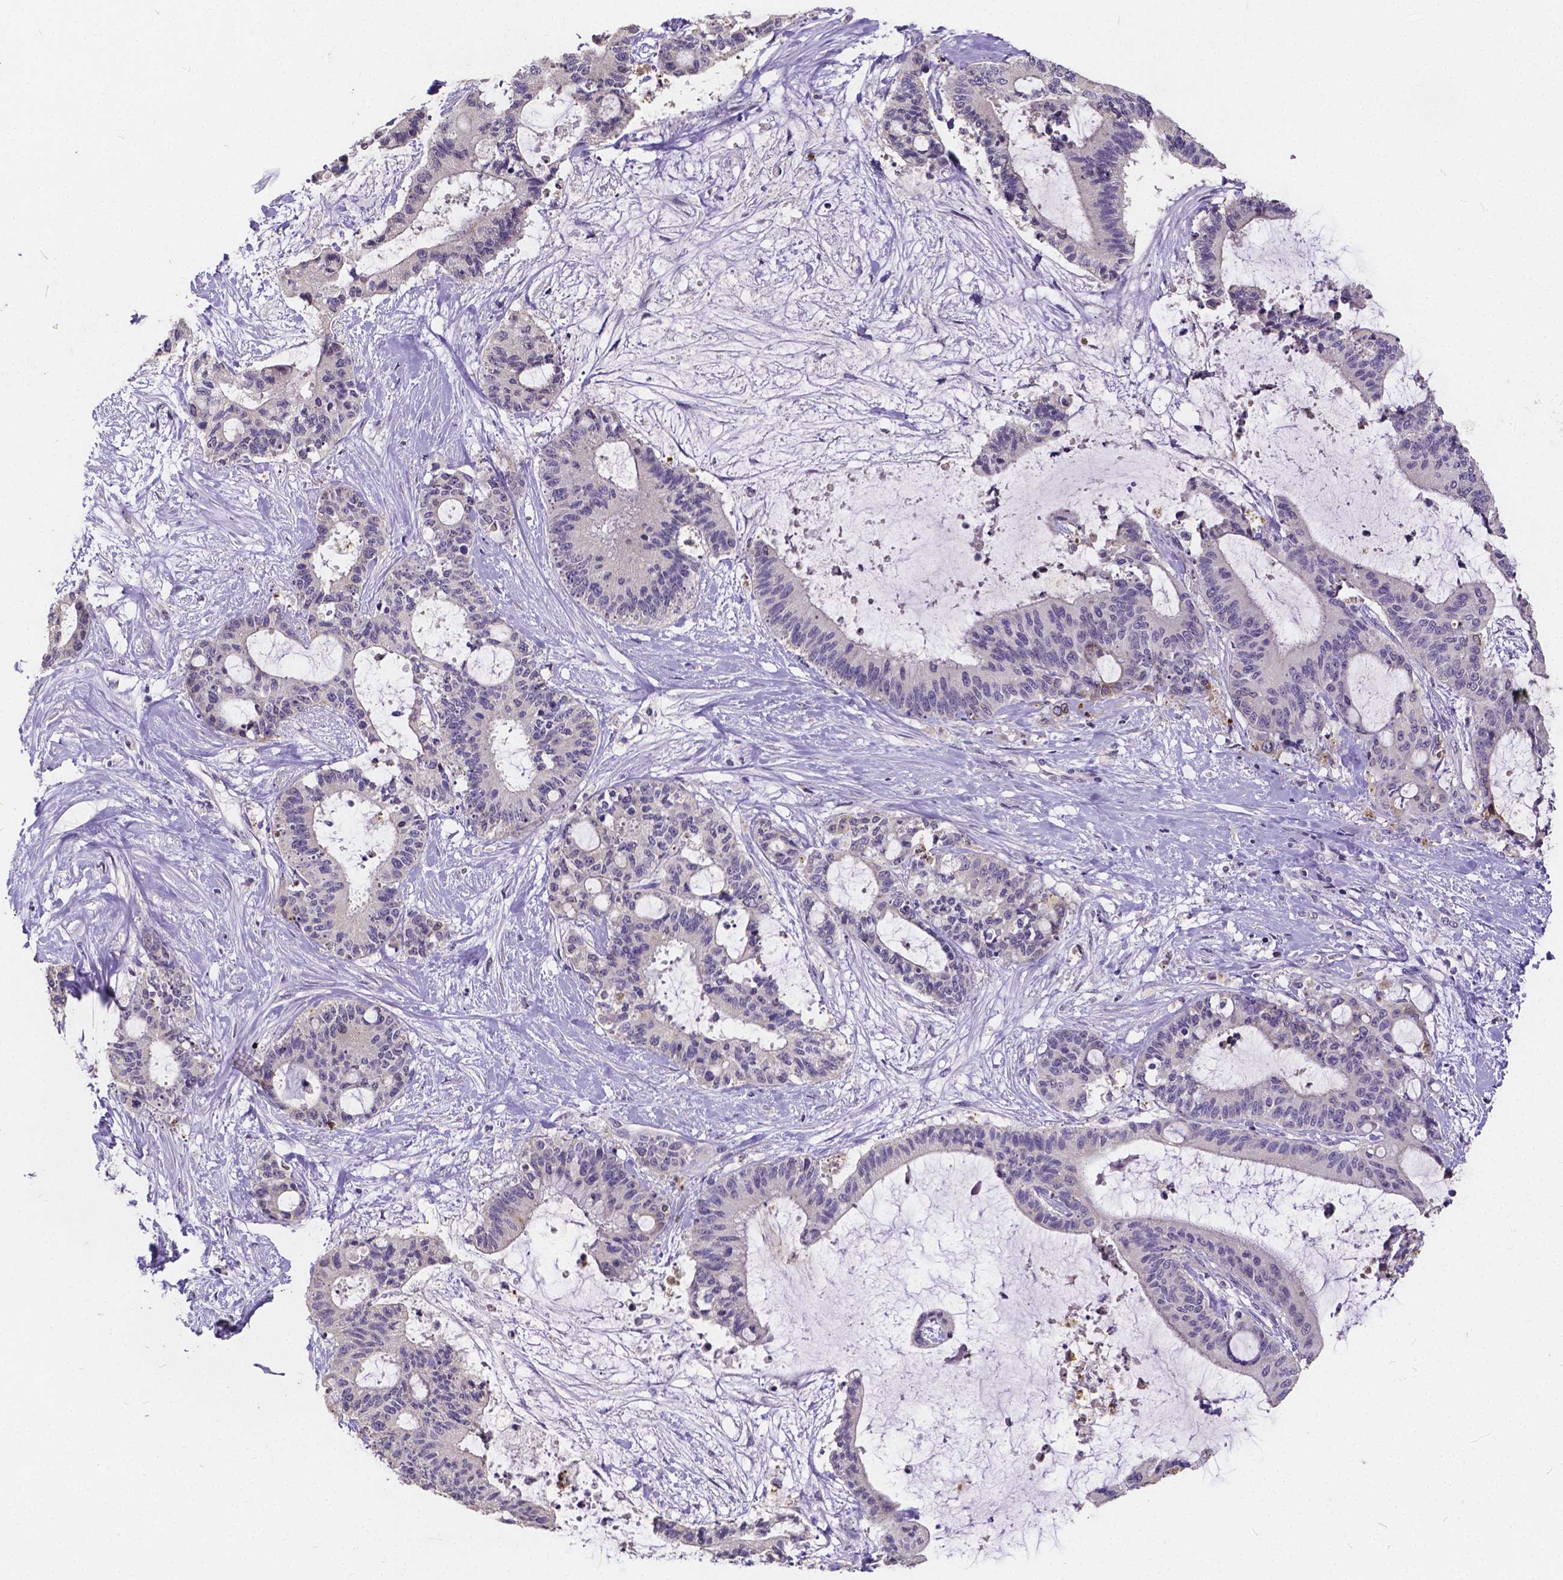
{"staining": {"intensity": "negative", "quantity": "none", "location": "none"}, "tissue": "liver cancer", "cell_type": "Tumor cells", "image_type": "cancer", "snomed": [{"axis": "morphology", "description": "Cholangiocarcinoma"}, {"axis": "topography", "description": "Liver"}], "caption": "The photomicrograph reveals no staining of tumor cells in cholangiocarcinoma (liver).", "gene": "CTNNA2", "patient": {"sex": "female", "age": 73}}